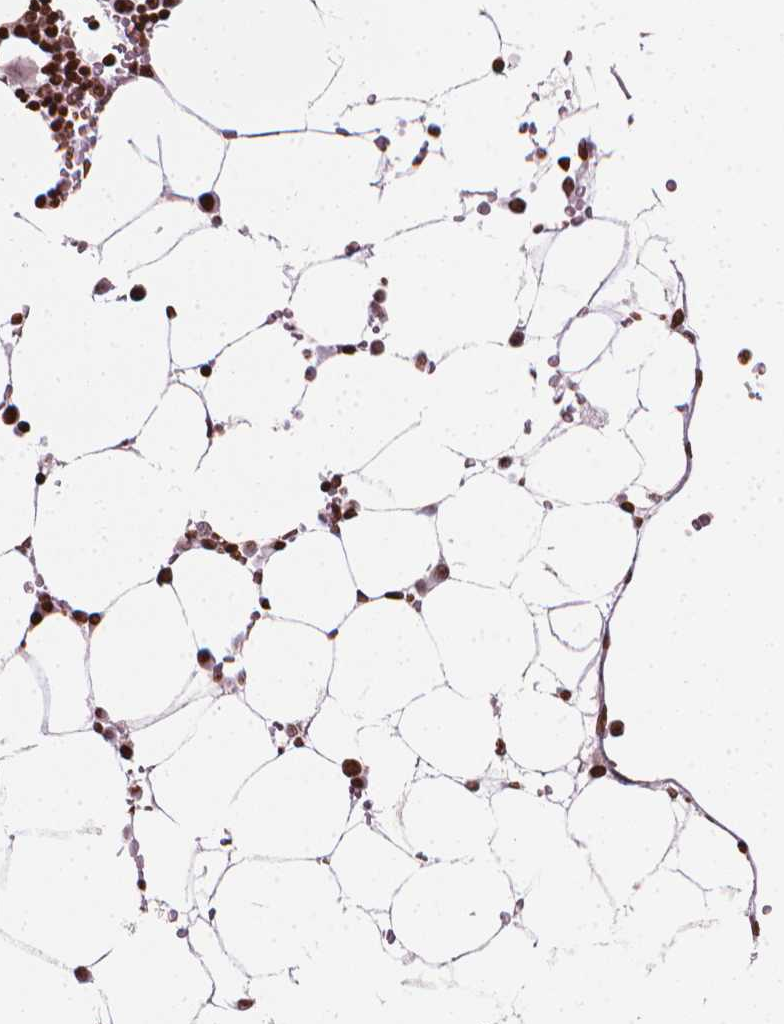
{"staining": {"intensity": "strong", "quantity": ">75%", "location": "nuclear"}, "tissue": "bone marrow", "cell_type": "Hematopoietic cells", "image_type": "normal", "snomed": [{"axis": "morphology", "description": "Normal tissue, NOS"}, {"axis": "topography", "description": "Bone marrow"}], "caption": "A high amount of strong nuclear positivity is present in about >75% of hematopoietic cells in benign bone marrow.", "gene": "PIP4K2A", "patient": {"sex": "female", "age": 52}}